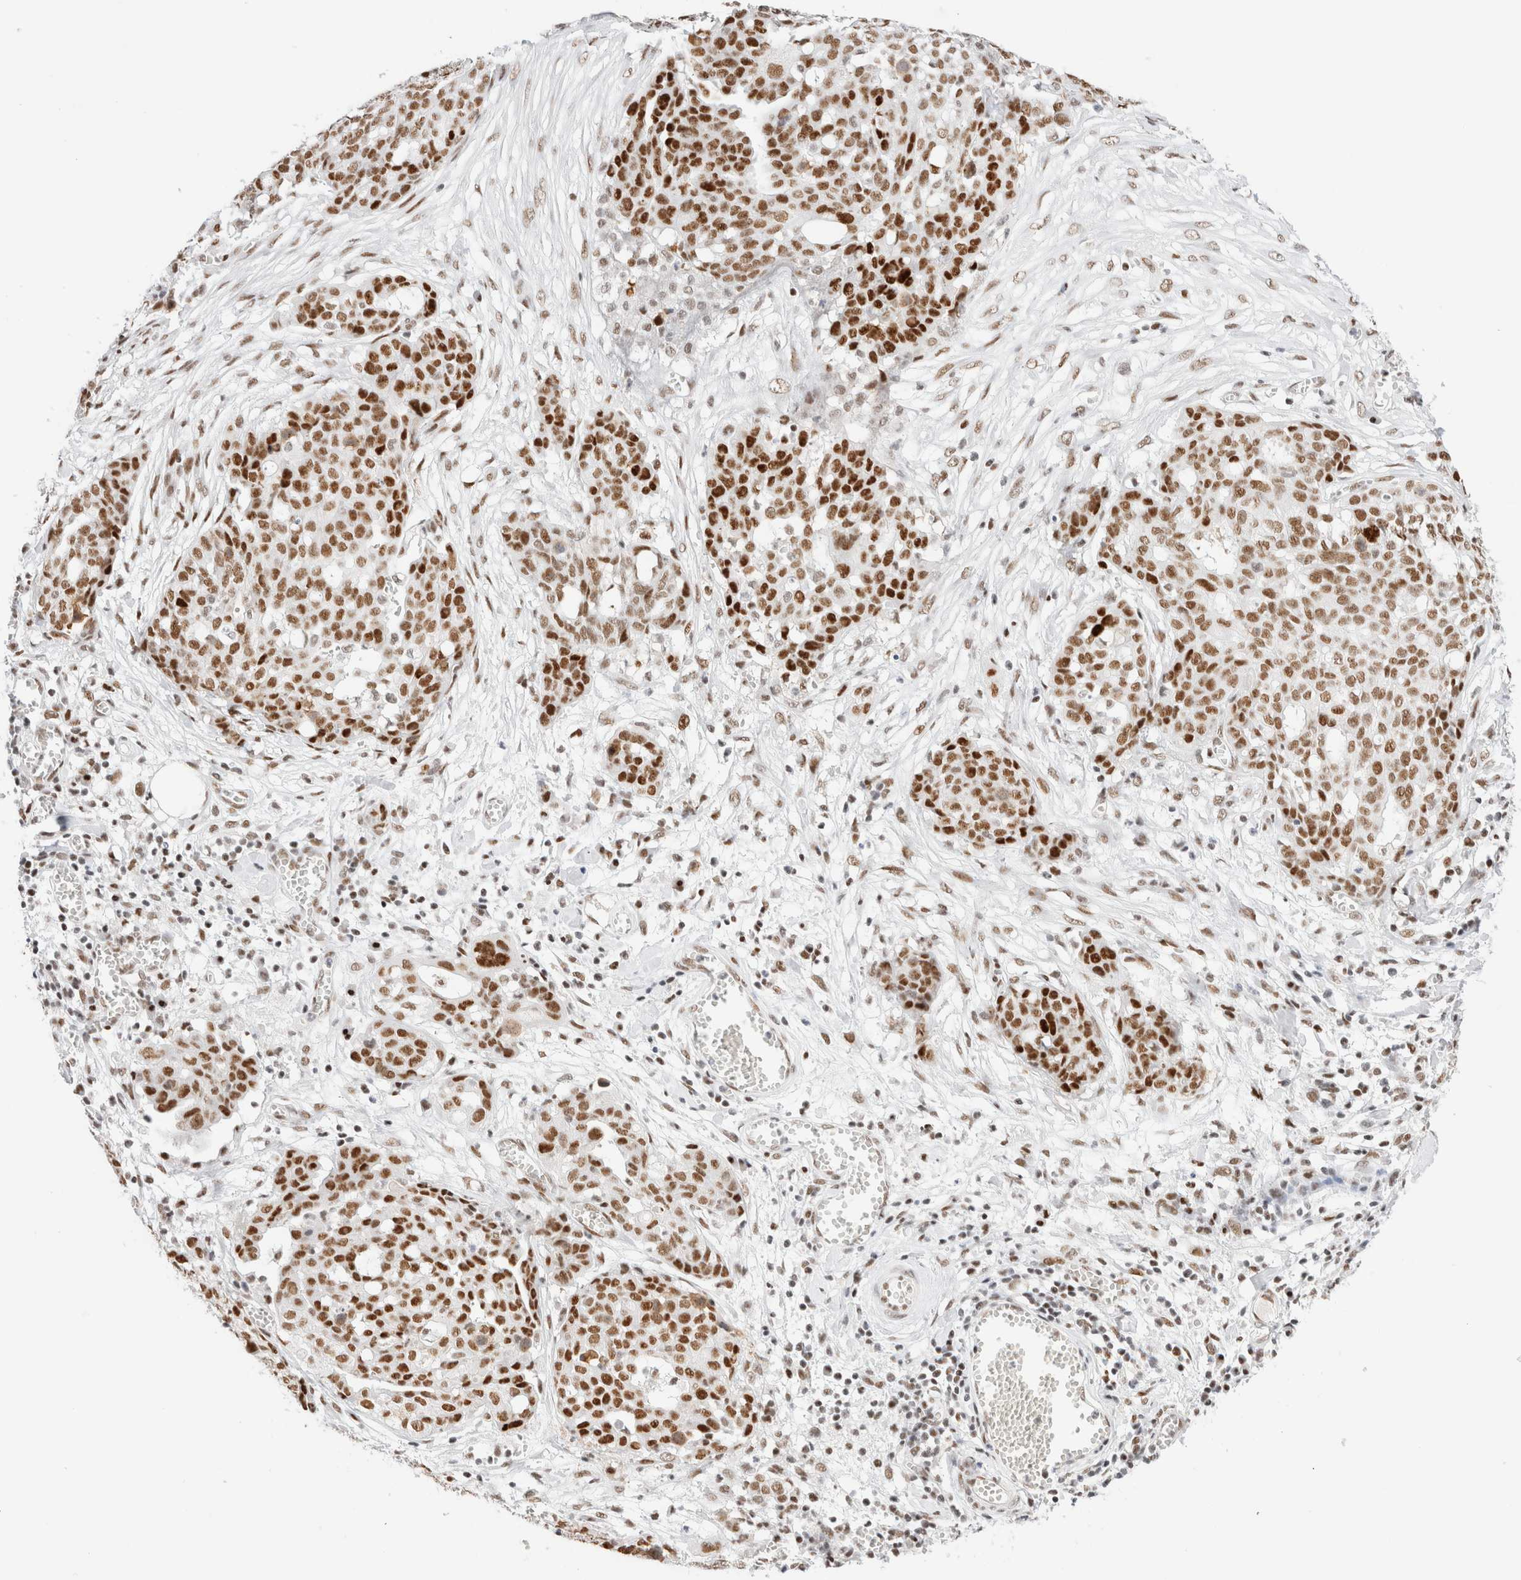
{"staining": {"intensity": "strong", "quantity": ">75%", "location": "nuclear"}, "tissue": "ovarian cancer", "cell_type": "Tumor cells", "image_type": "cancer", "snomed": [{"axis": "morphology", "description": "Cystadenocarcinoma, serous, NOS"}, {"axis": "topography", "description": "Soft tissue"}, {"axis": "topography", "description": "Ovary"}], "caption": "An image of ovarian cancer stained for a protein exhibits strong nuclear brown staining in tumor cells. The protein of interest is shown in brown color, while the nuclei are stained blue.", "gene": "ZNF282", "patient": {"sex": "female", "age": 57}}